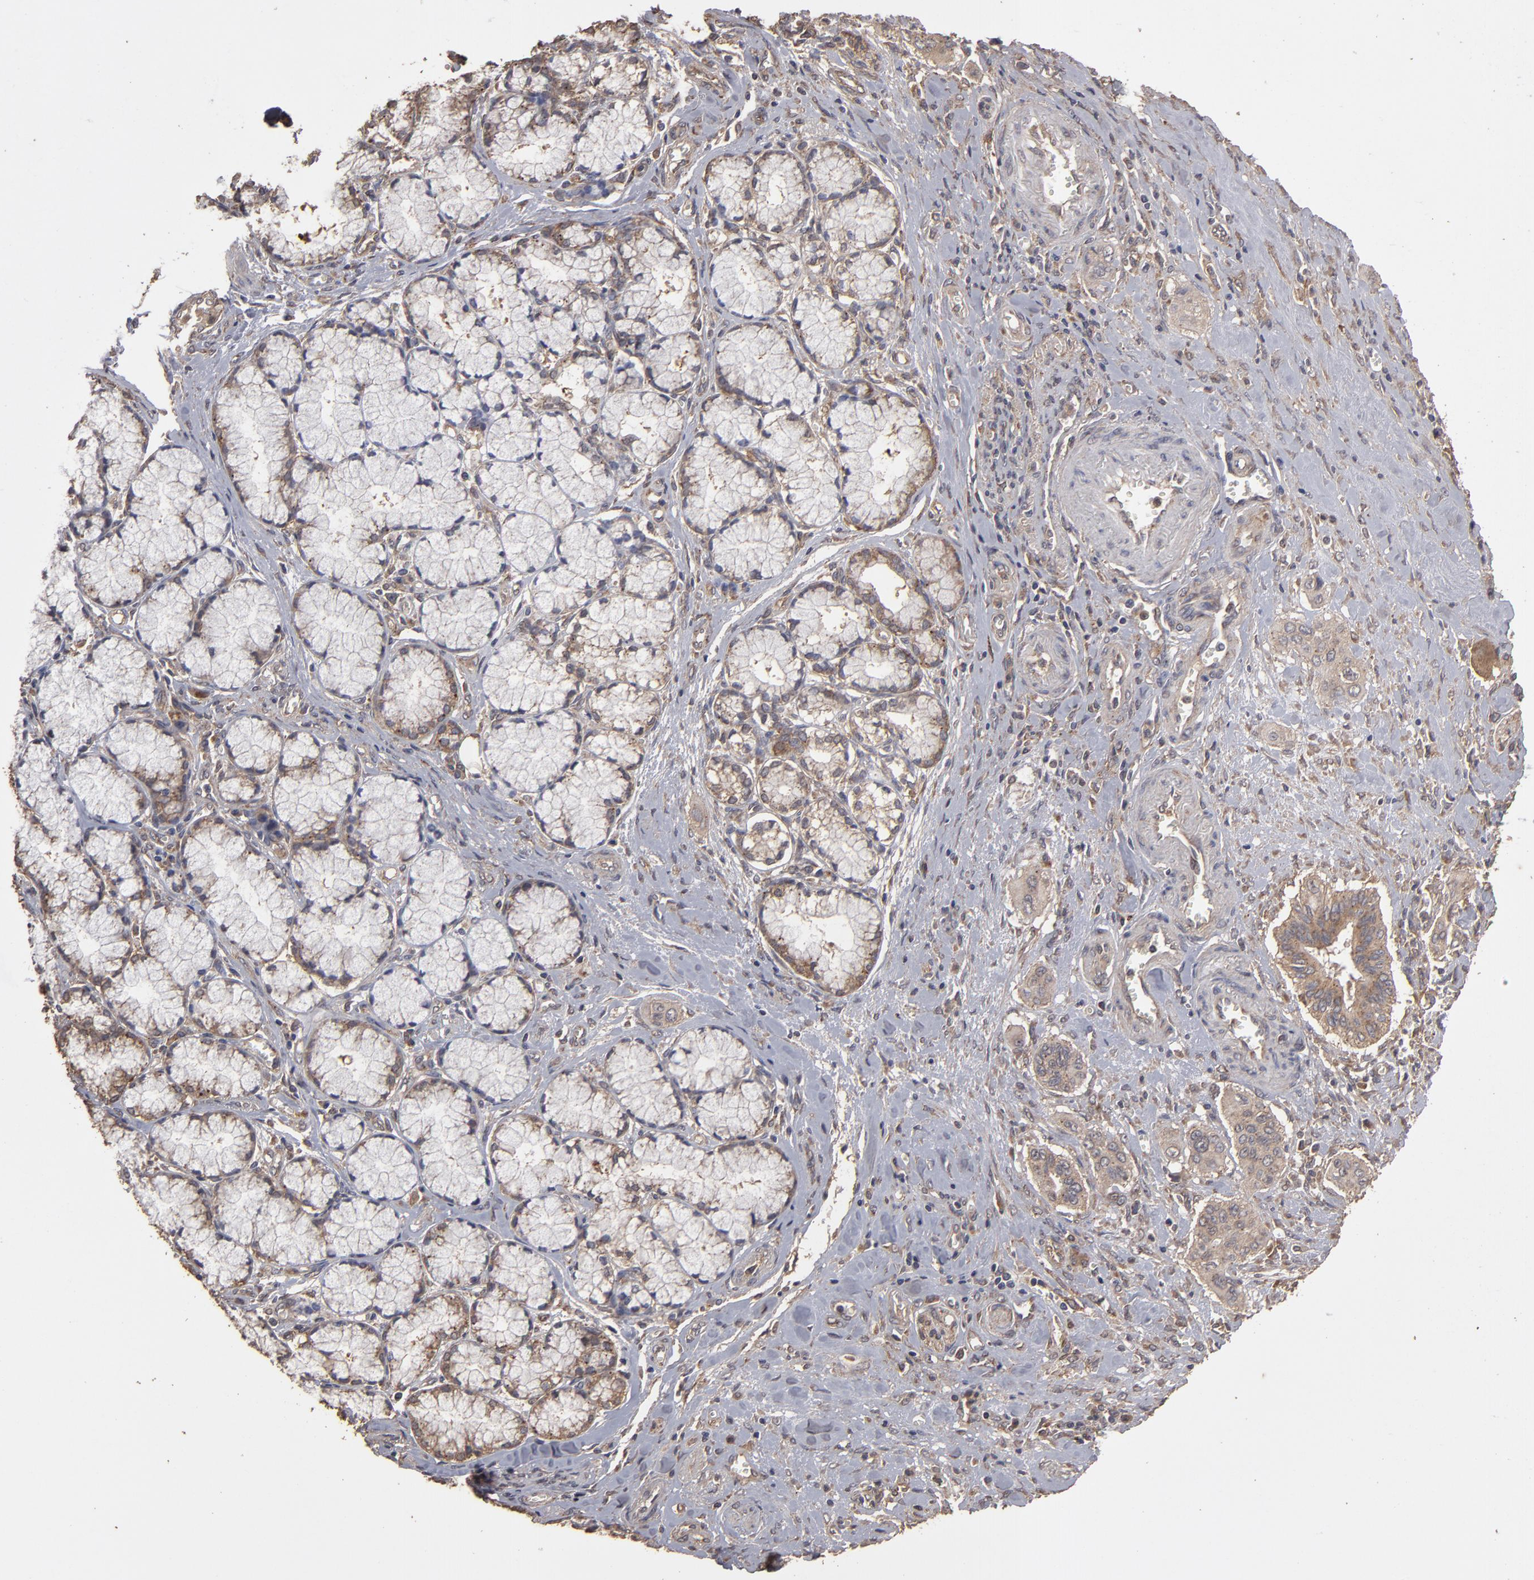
{"staining": {"intensity": "weak", "quantity": ">75%", "location": "cytoplasmic/membranous"}, "tissue": "pancreatic cancer", "cell_type": "Tumor cells", "image_type": "cancer", "snomed": [{"axis": "morphology", "description": "Adenocarcinoma, NOS"}, {"axis": "topography", "description": "Pancreas"}], "caption": "Protein analysis of pancreatic cancer tissue shows weak cytoplasmic/membranous staining in approximately >75% of tumor cells. The protein of interest is shown in brown color, while the nuclei are stained blue.", "gene": "MMP2", "patient": {"sex": "male", "age": 77}}